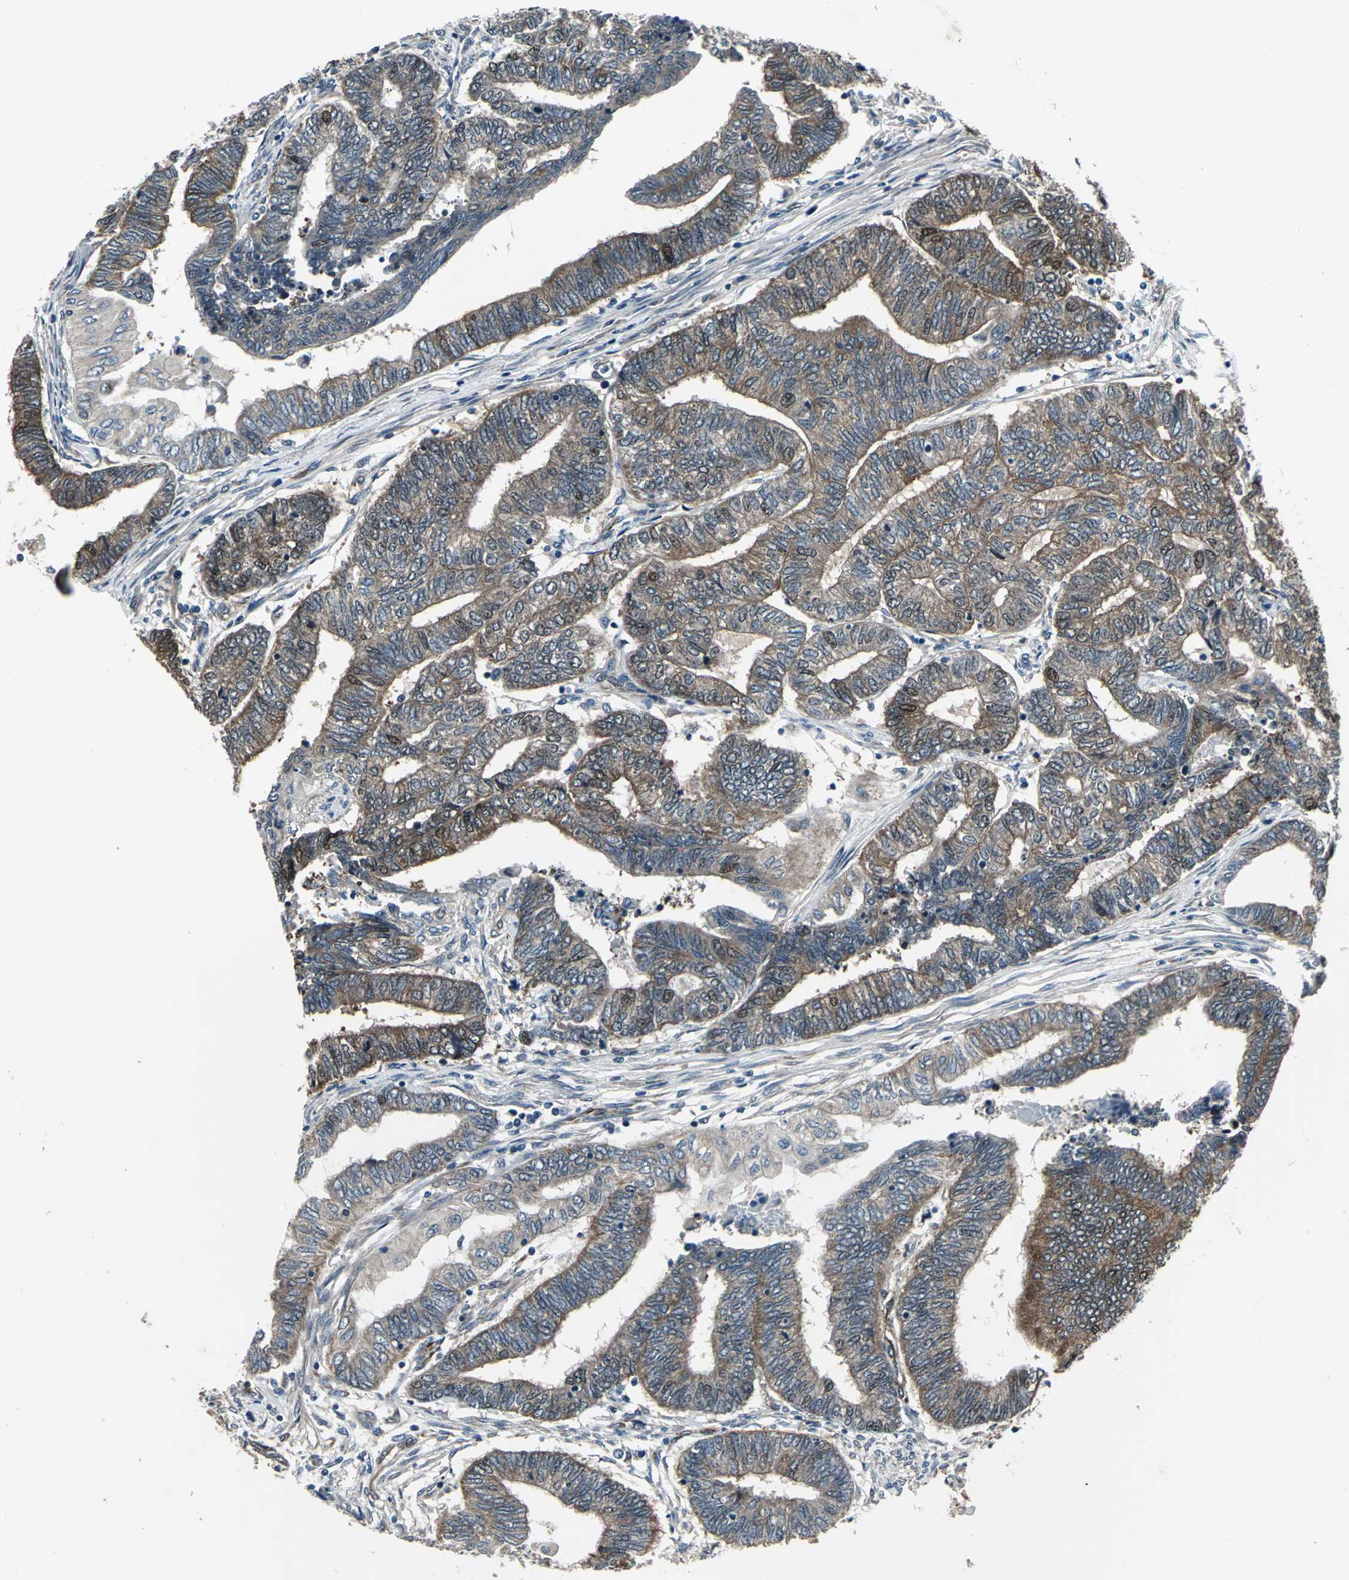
{"staining": {"intensity": "strong", "quantity": "25%-75%", "location": "cytoplasmic/membranous,nuclear"}, "tissue": "endometrial cancer", "cell_type": "Tumor cells", "image_type": "cancer", "snomed": [{"axis": "morphology", "description": "Adenocarcinoma, NOS"}, {"axis": "topography", "description": "Uterus"}, {"axis": "topography", "description": "Endometrium"}], "caption": "Protein staining of endometrial adenocarcinoma tissue reveals strong cytoplasmic/membranous and nuclear positivity in about 25%-75% of tumor cells.", "gene": "EXD2", "patient": {"sex": "female", "age": 70}}